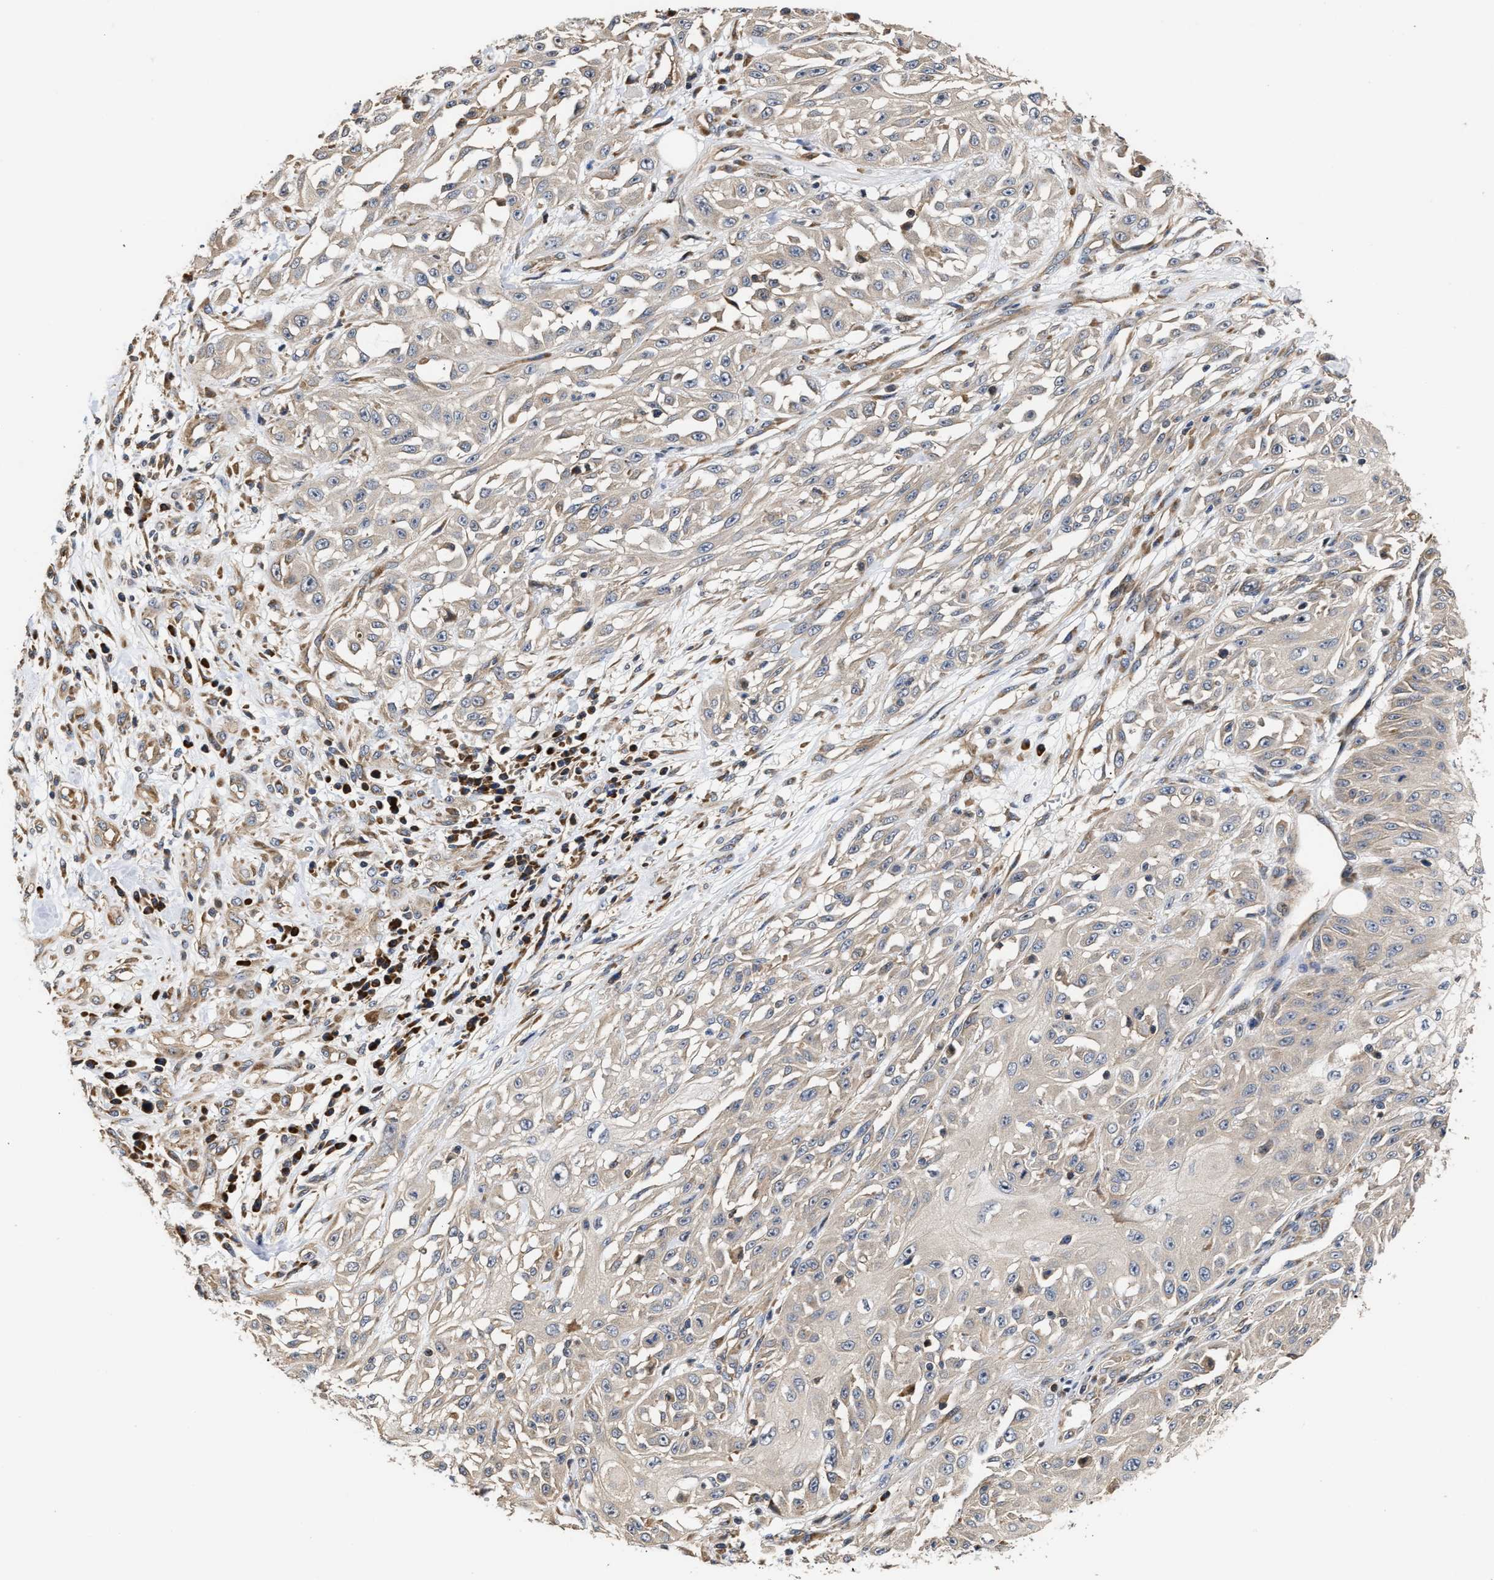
{"staining": {"intensity": "weak", "quantity": "<25%", "location": "cytoplasmic/membranous"}, "tissue": "skin cancer", "cell_type": "Tumor cells", "image_type": "cancer", "snomed": [{"axis": "morphology", "description": "Squamous cell carcinoma, NOS"}, {"axis": "morphology", "description": "Squamous cell carcinoma, metastatic, NOS"}, {"axis": "topography", "description": "Skin"}, {"axis": "topography", "description": "Lymph node"}], "caption": "Skin cancer was stained to show a protein in brown. There is no significant expression in tumor cells.", "gene": "CLIP2", "patient": {"sex": "male", "age": 75}}